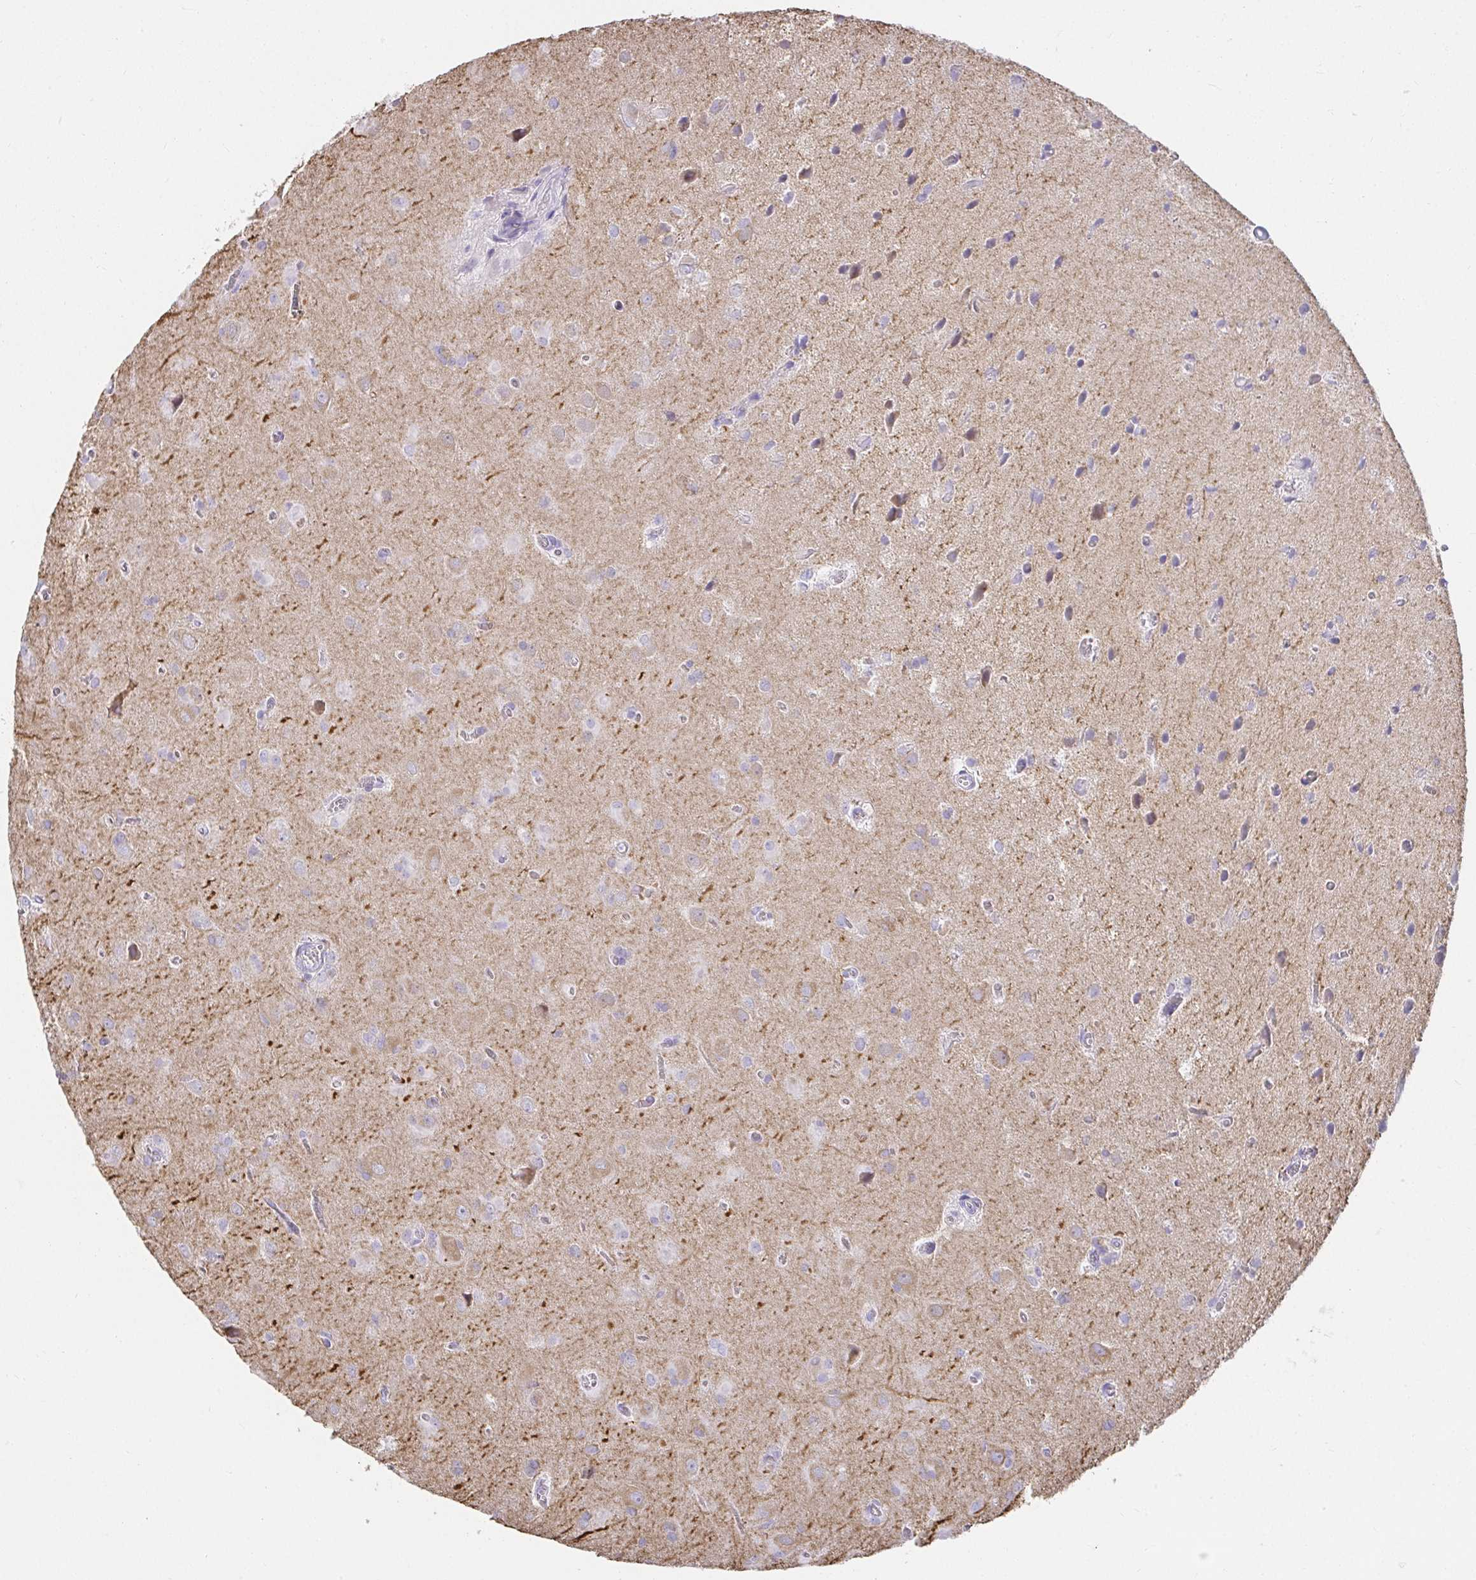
{"staining": {"intensity": "negative", "quantity": "none", "location": "none"}, "tissue": "glioma", "cell_type": "Tumor cells", "image_type": "cancer", "snomed": [{"axis": "morphology", "description": "Glioma, malignant, Low grade"}, {"axis": "topography", "description": "Brain"}], "caption": "Human glioma stained for a protein using immunohistochemistry (IHC) displays no staining in tumor cells.", "gene": "VGLL1", "patient": {"sex": "male", "age": 58}}